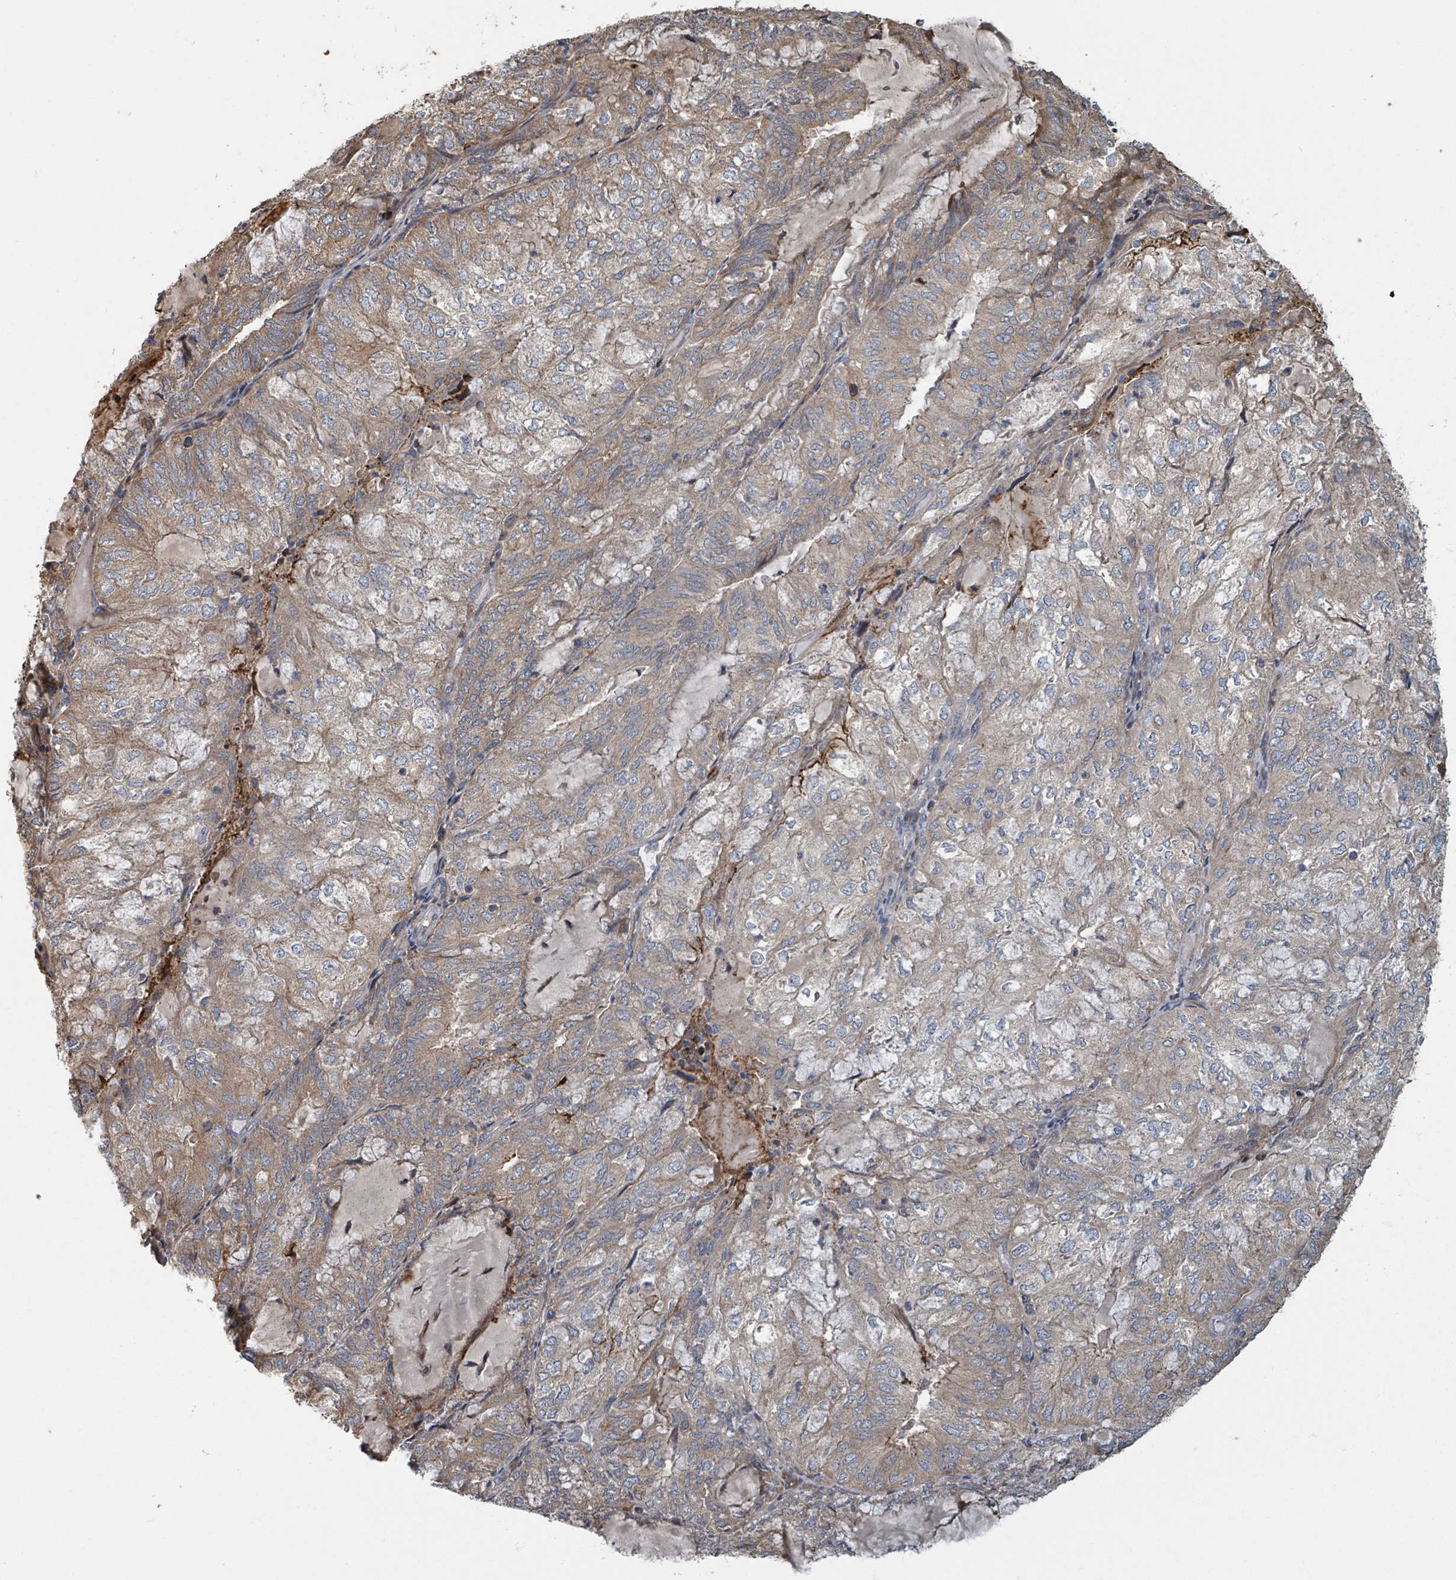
{"staining": {"intensity": "moderate", "quantity": "25%-75%", "location": "cytoplasmic/membranous"}, "tissue": "endometrial cancer", "cell_type": "Tumor cells", "image_type": "cancer", "snomed": [{"axis": "morphology", "description": "Adenocarcinoma, NOS"}, {"axis": "topography", "description": "Endometrium"}], "caption": "A high-resolution micrograph shows IHC staining of endometrial cancer (adenocarcinoma), which displays moderate cytoplasmic/membranous expression in approximately 25%-75% of tumor cells.", "gene": "DPM1", "patient": {"sex": "female", "age": 81}}